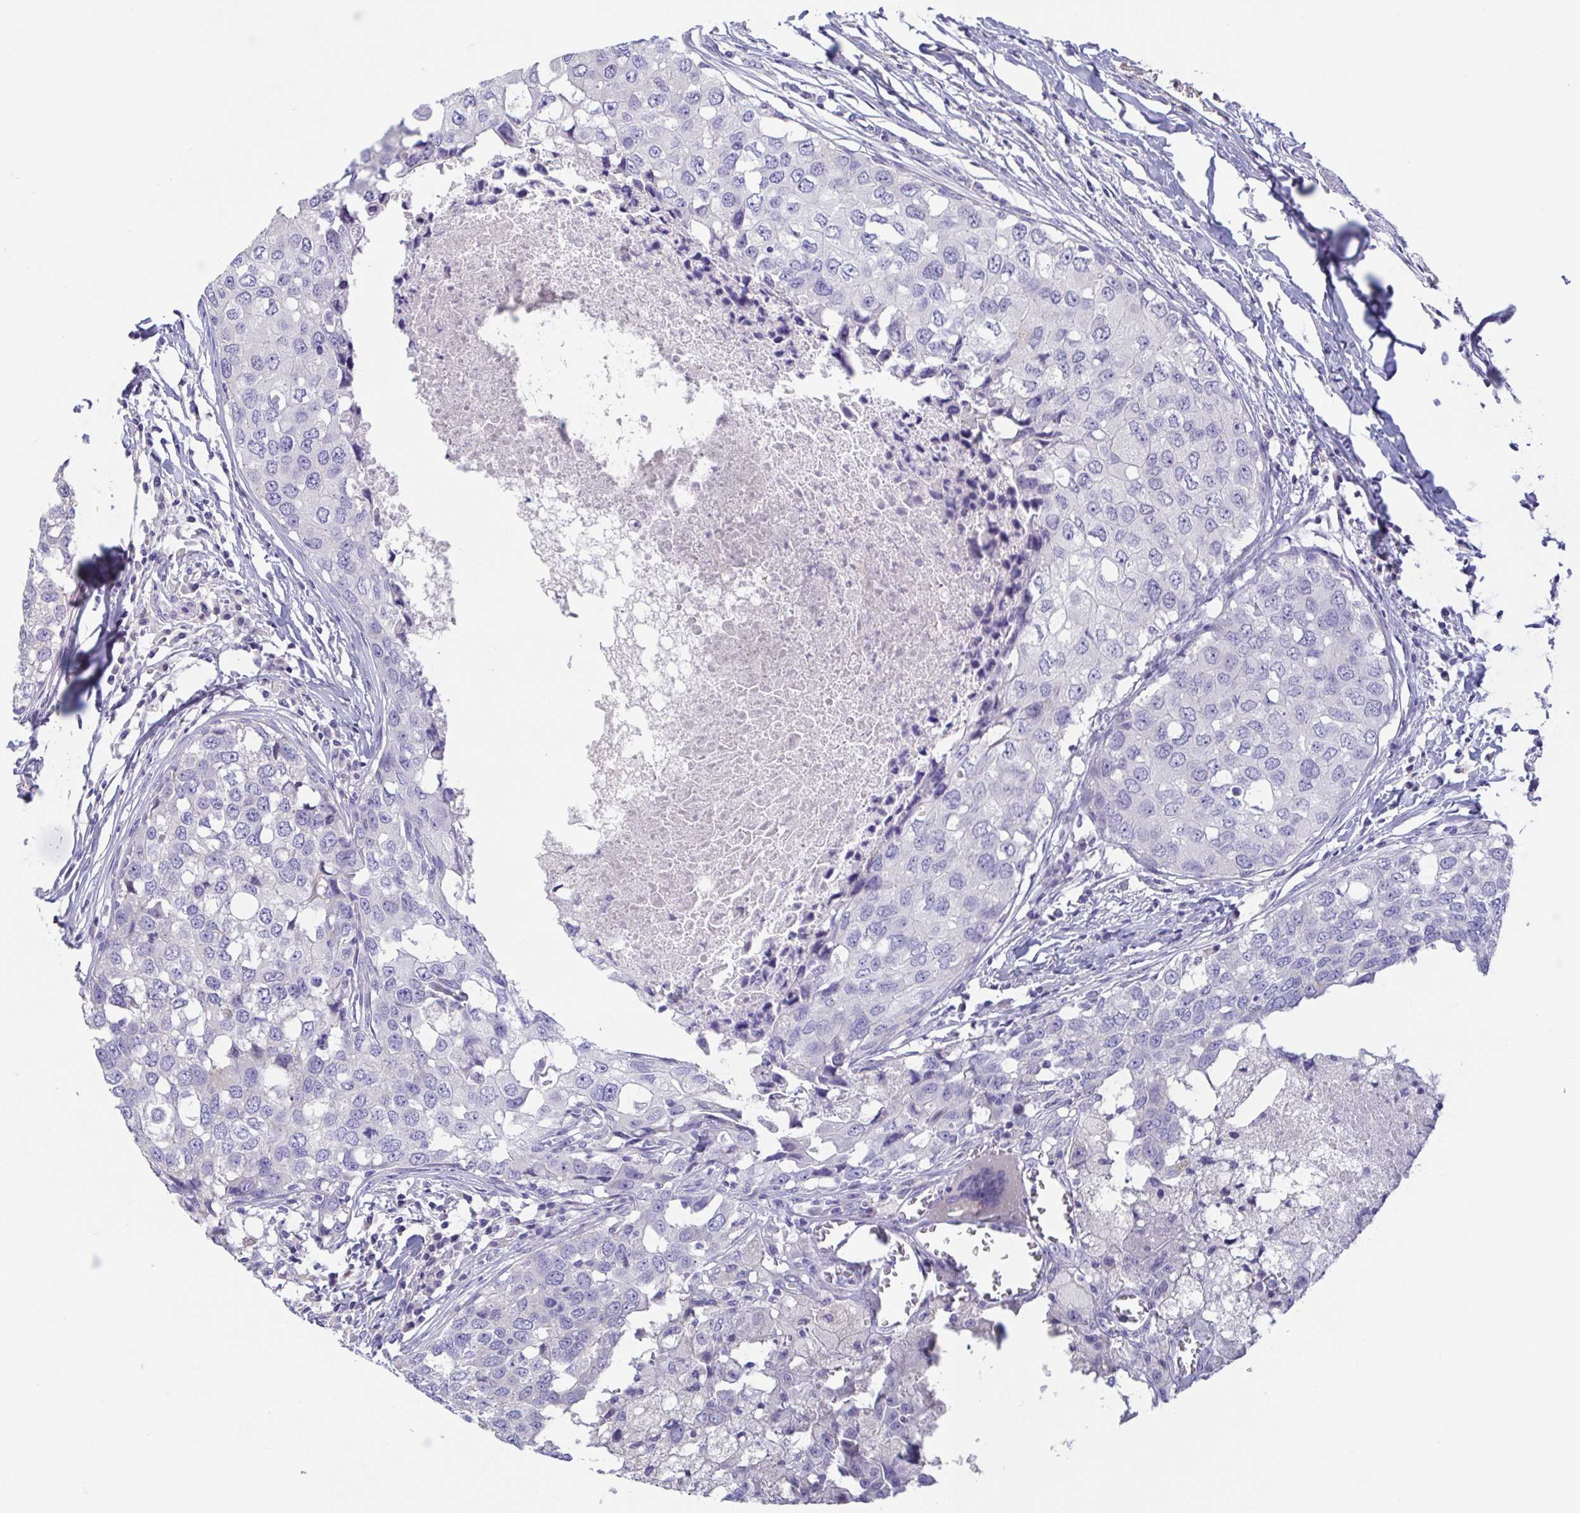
{"staining": {"intensity": "negative", "quantity": "none", "location": "none"}, "tissue": "breast cancer", "cell_type": "Tumor cells", "image_type": "cancer", "snomed": [{"axis": "morphology", "description": "Duct carcinoma"}, {"axis": "topography", "description": "Breast"}], "caption": "Immunohistochemical staining of breast cancer (infiltrating ductal carcinoma) exhibits no significant staining in tumor cells.", "gene": "TREH", "patient": {"sex": "female", "age": 27}}